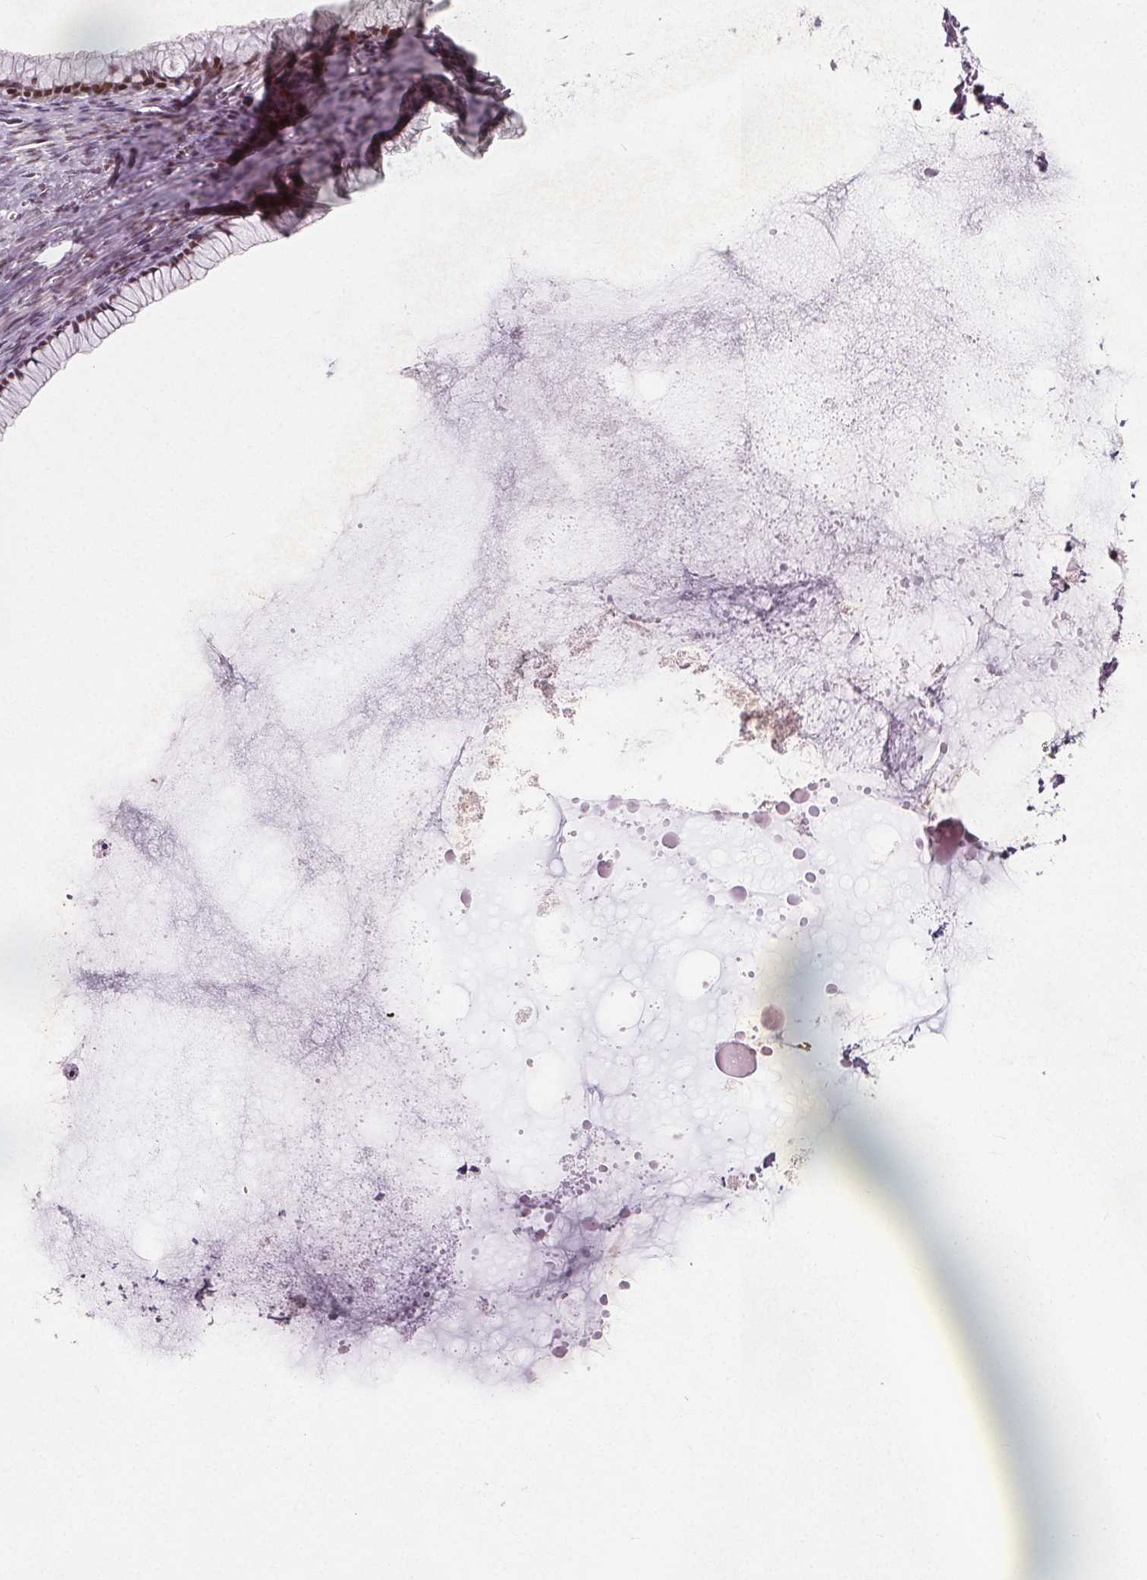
{"staining": {"intensity": "moderate", "quantity": ">75%", "location": "nuclear"}, "tissue": "ovarian cancer", "cell_type": "Tumor cells", "image_type": "cancer", "snomed": [{"axis": "morphology", "description": "Cystadenocarcinoma, mucinous, NOS"}, {"axis": "topography", "description": "Ovary"}], "caption": "Protein expression analysis of ovarian mucinous cystadenocarcinoma displays moderate nuclear expression in about >75% of tumor cells.", "gene": "TAF6L", "patient": {"sex": "female", "age": 41}}